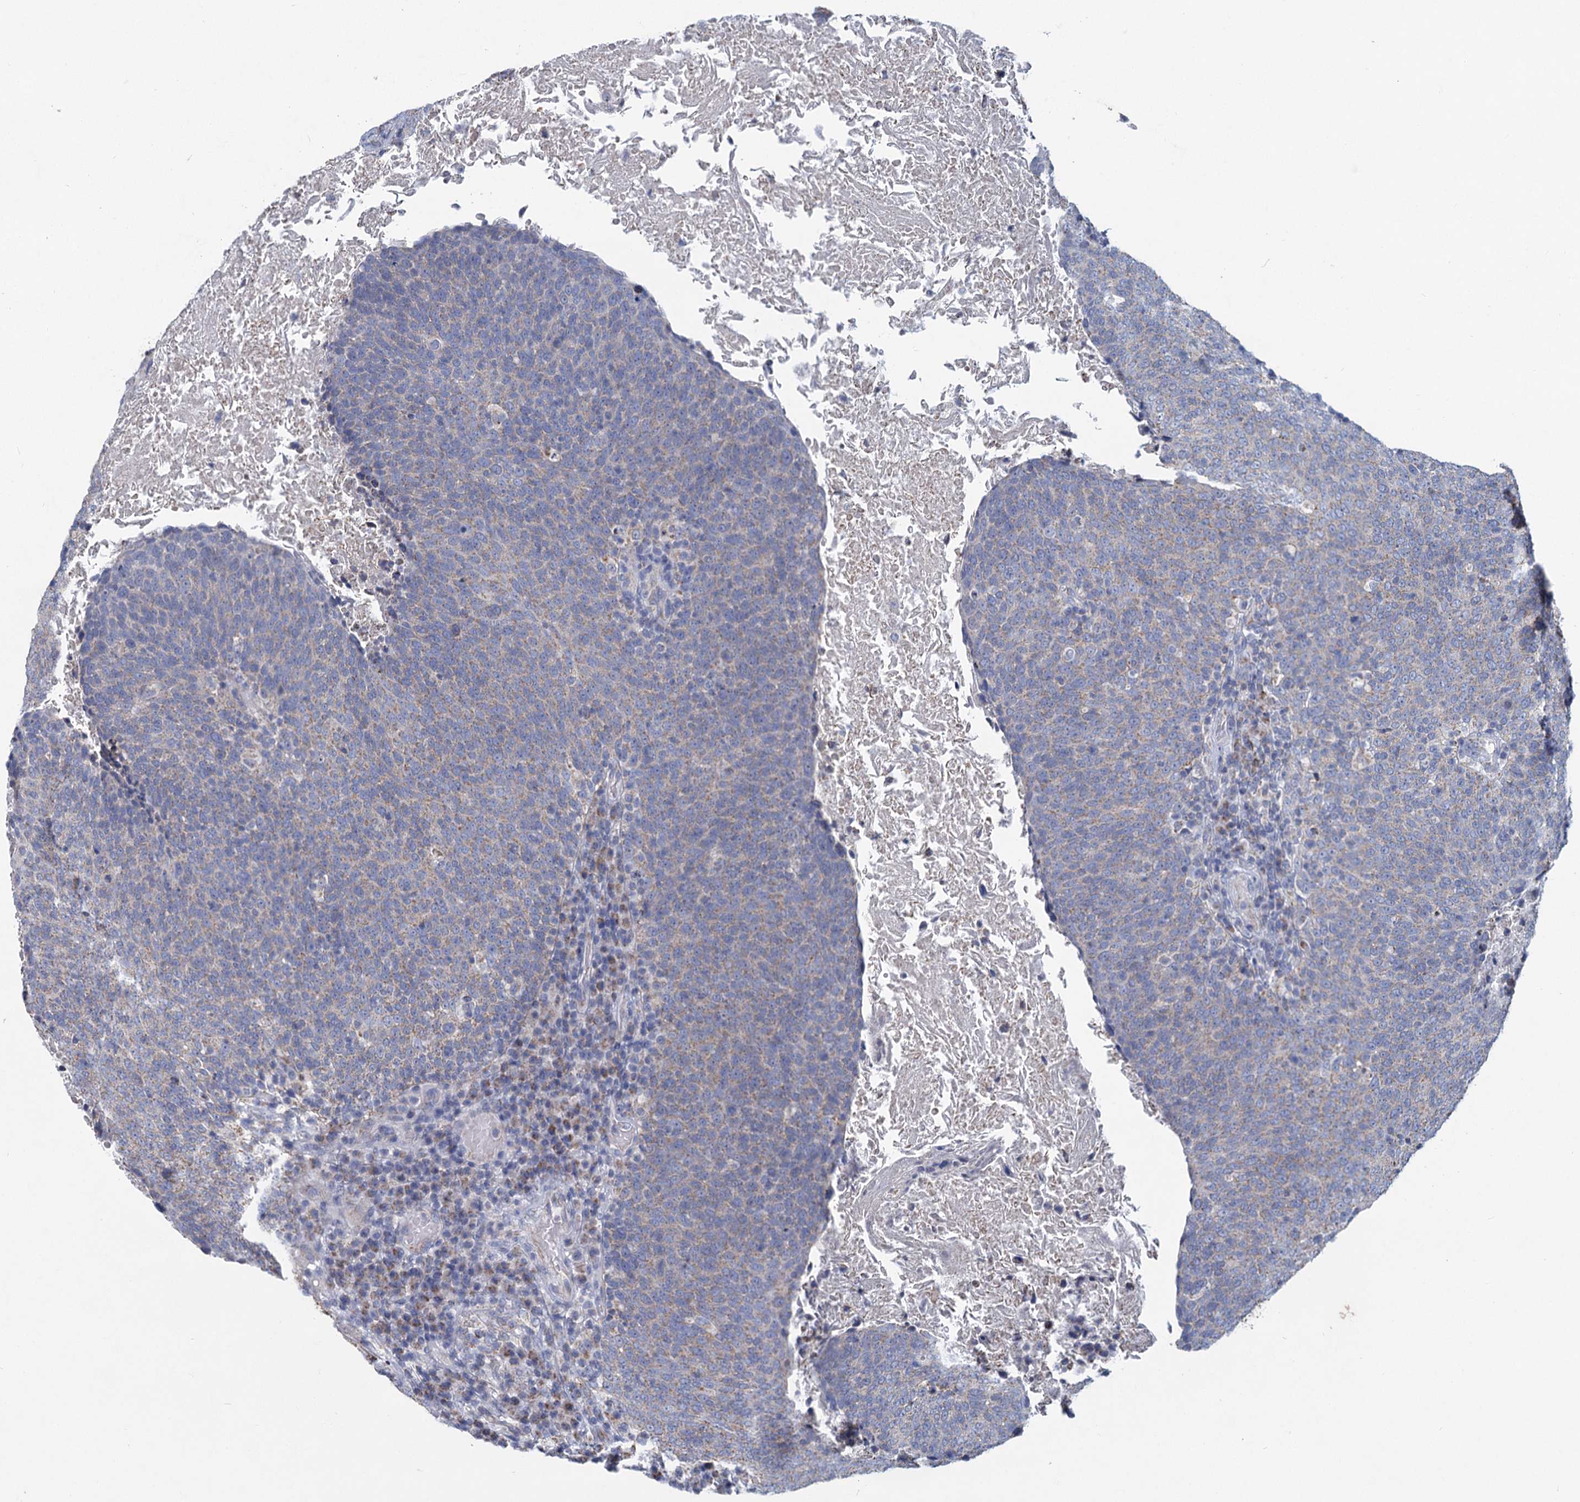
{"staining": {"intensity": "weak", "quantity": "25%-75%", "location": "cytoplasmic/membranous"}, "tissue": "head and neck cancer", "cell_type": "Tumor cells", "image_type": "cancer", "snomed": [{"axis": "morphology", "description": "Squamous cell carcinoma, NOS"}, {"axis": "morphology", "description": "Squamous cell carcinoma, metastatic, NOS"}, {"axis": "topography", "description": "Lymph node"}, {"axis": "topography", "description": "Head-Neck"}], "caption": "Protein staining of head and neck metastatic squamous cell carcinoma tissue reveals weak cytoplasmic/membranous staining in about 25%-75% of tumor cells.", "gene": "NDUFC2", "patient": {"sex": "male", "age": 62}}